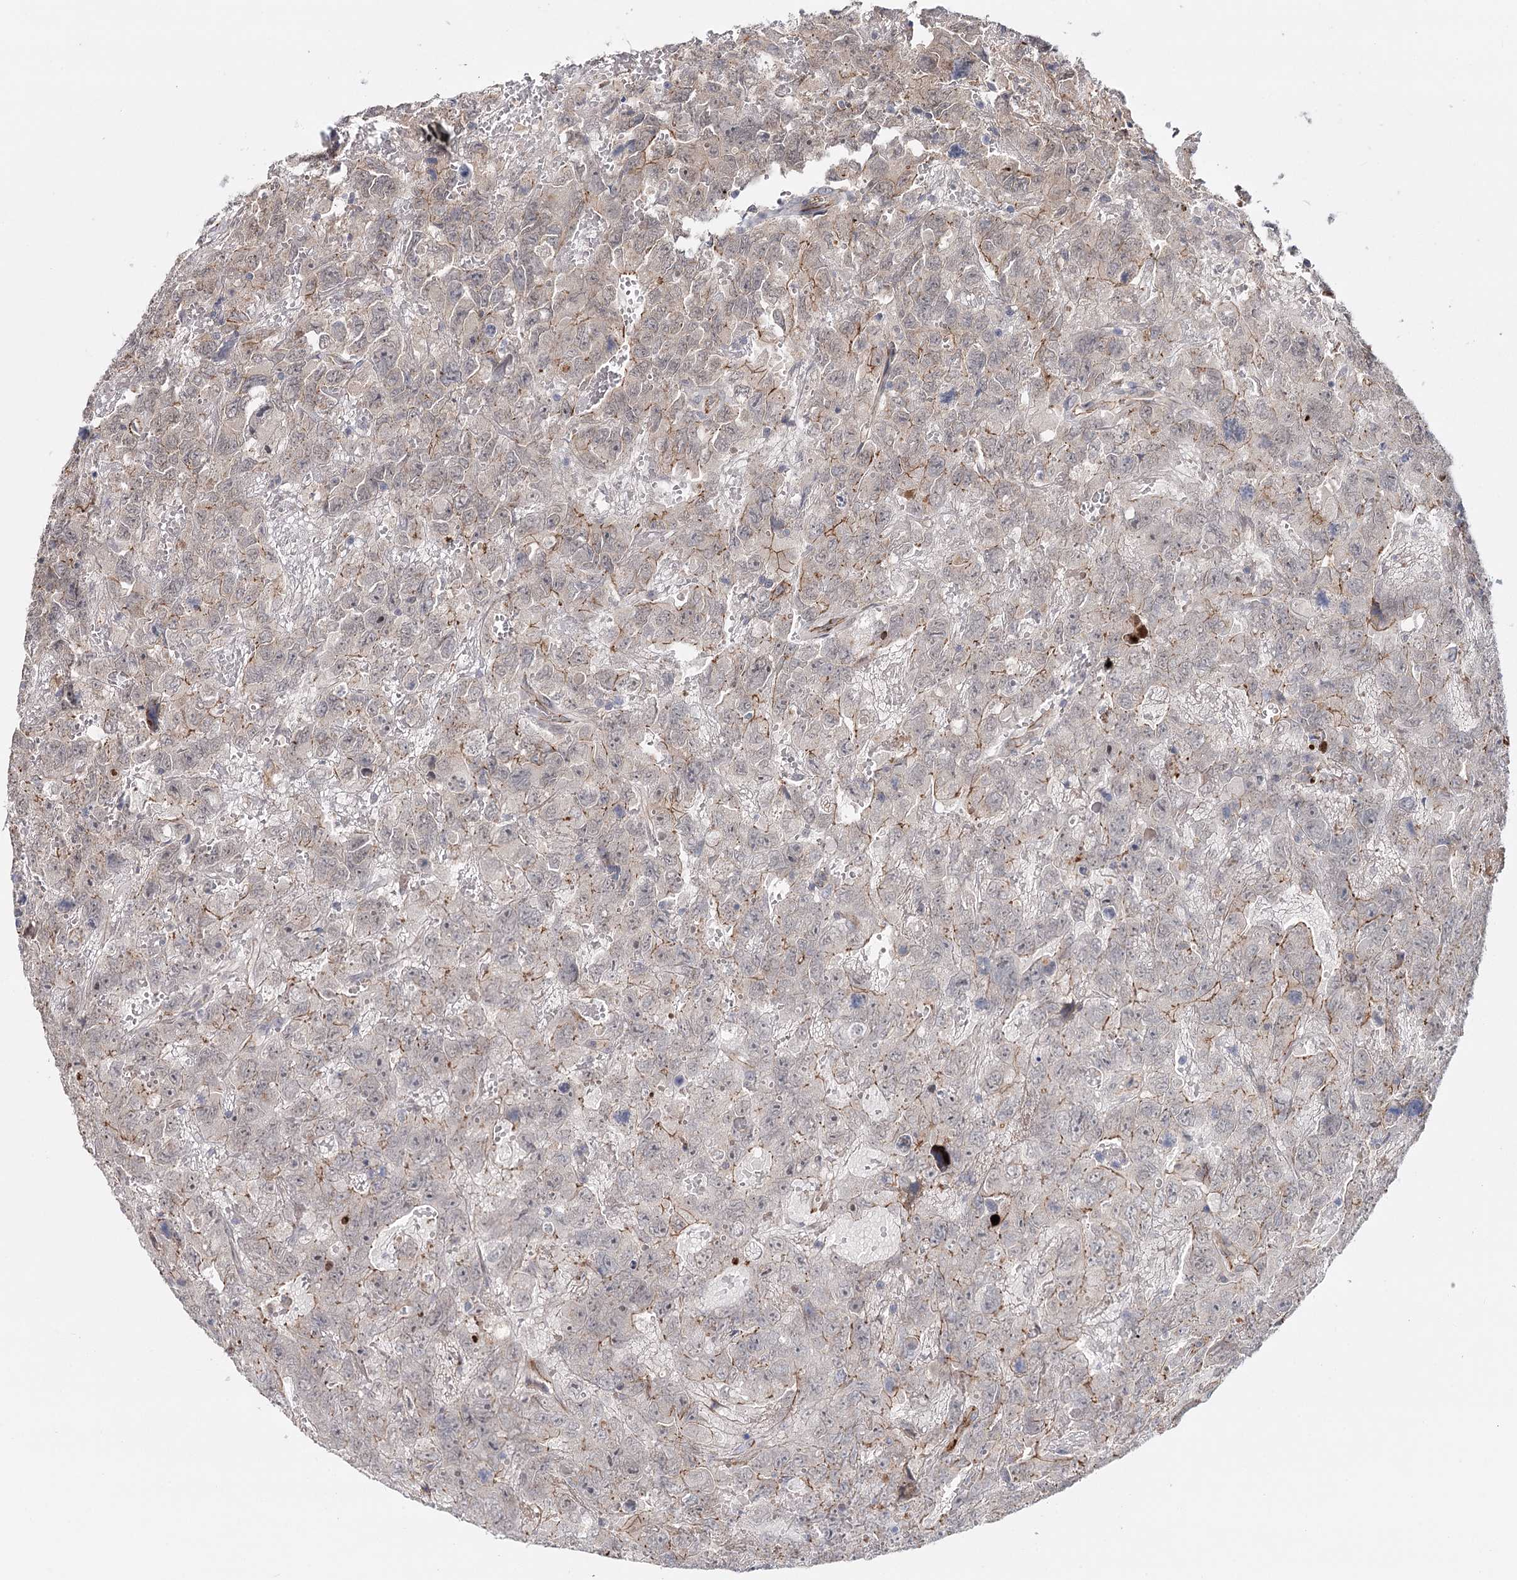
{"staining": {"intensity": "moderate", "quantity": "<25%", "location": "cytoplasmic/membranous"}, "tissue": "testis cancer", "cell_type": "Tumor cells", "image_type": "cancer", "snomed": [{"axis": "morphology", "description": "Carcinoma, Embryonal, NOS"}, {"axis": "topography", "description": "Testis"}], "caption": "Moderate cytoplasmic/membranous protein staining is appreciated in approximately <25% of tumor cells in embryonal carcinoma (testis).", "gene": "PKP4", "patient": {"sex": "male", "age": 45}}